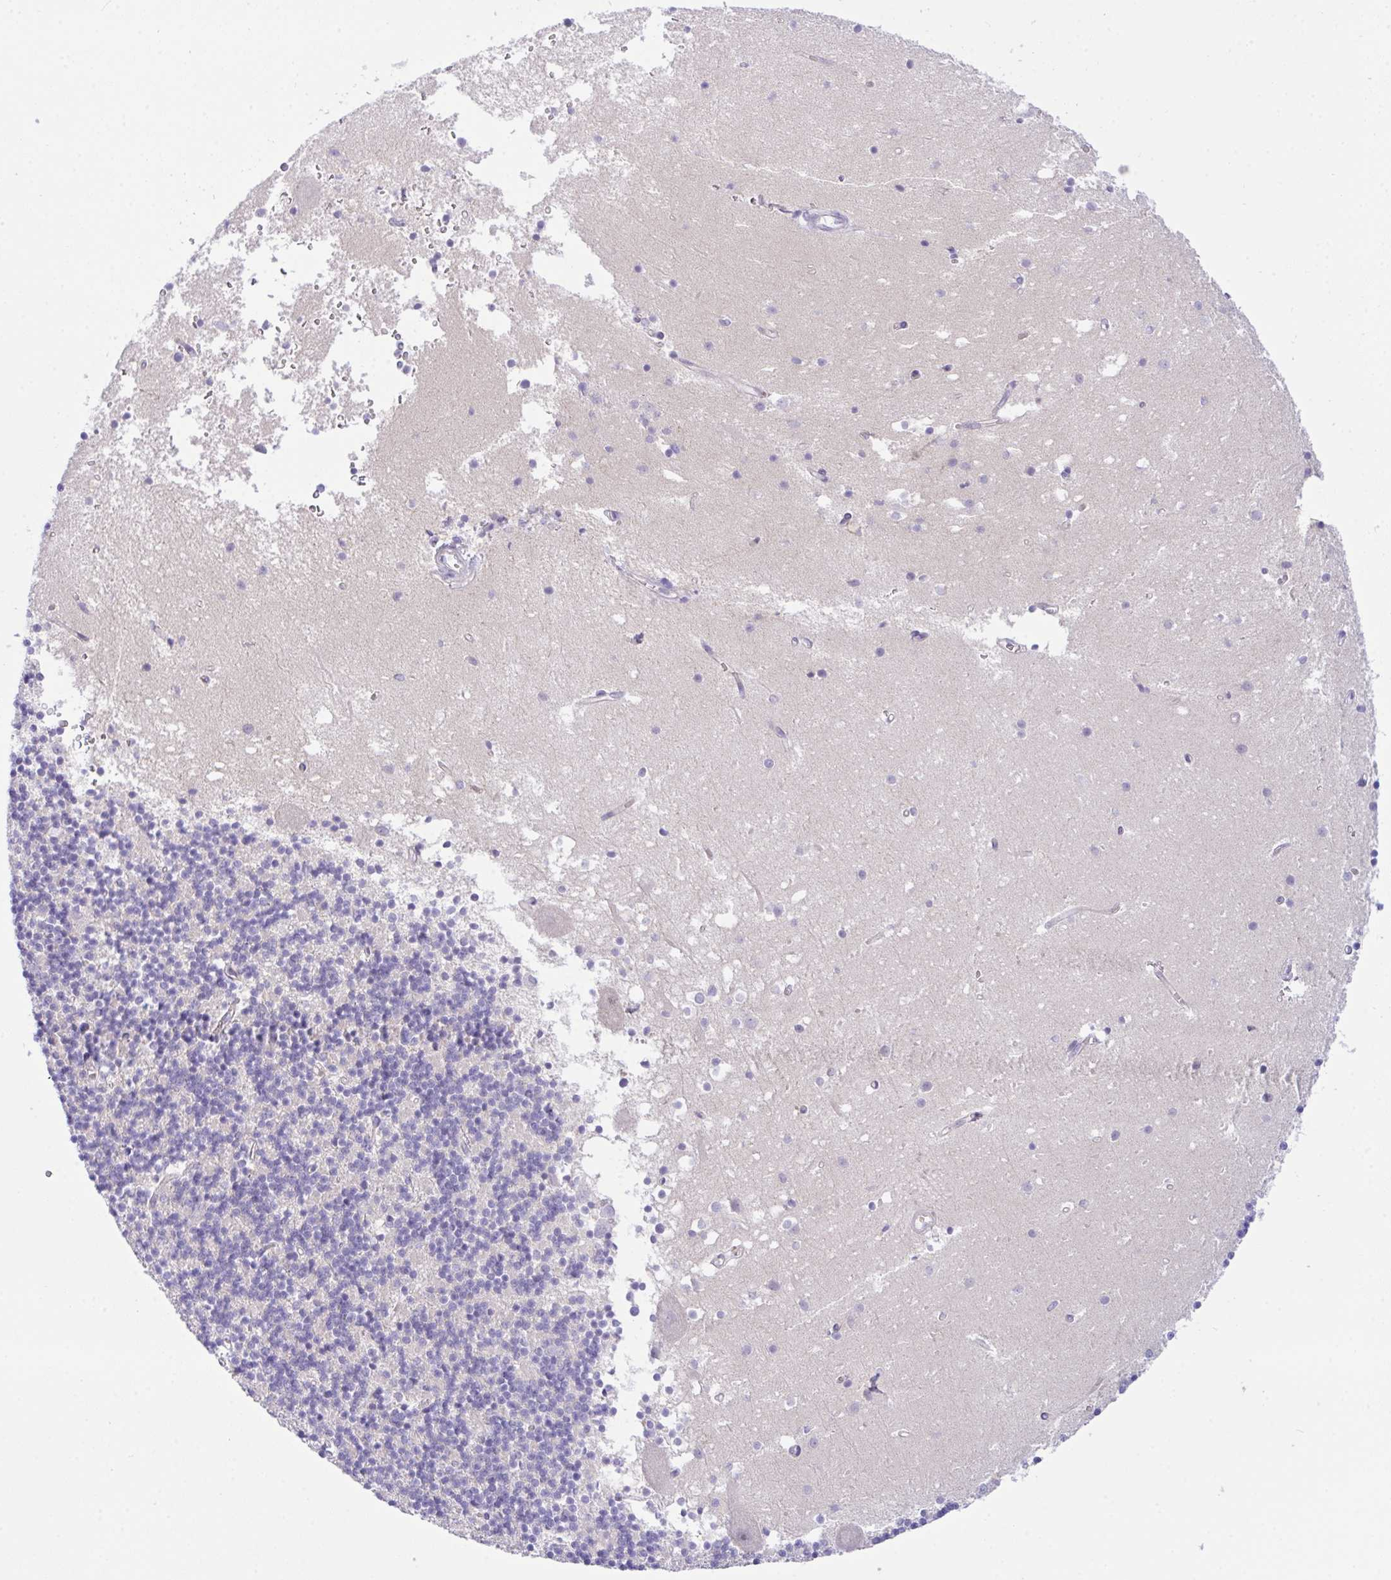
{"staining": {"intensity": "negative", "quantity": "none", "location": "none"}, "tissue": "cerebellum", "cell_type": "Cells in granular layer", "image_type": "normal", "snomed": [{"axis": "morphology", "description": "Normal tissue, NOS"}, {"axis": "topography", "description": "Cerebellum"}], "caption": "The image exhibits no staining of cells in granular layer in normal cerebellum.", "gene": "HOXD12", "patient": {"sex": "male", "age": 54}}